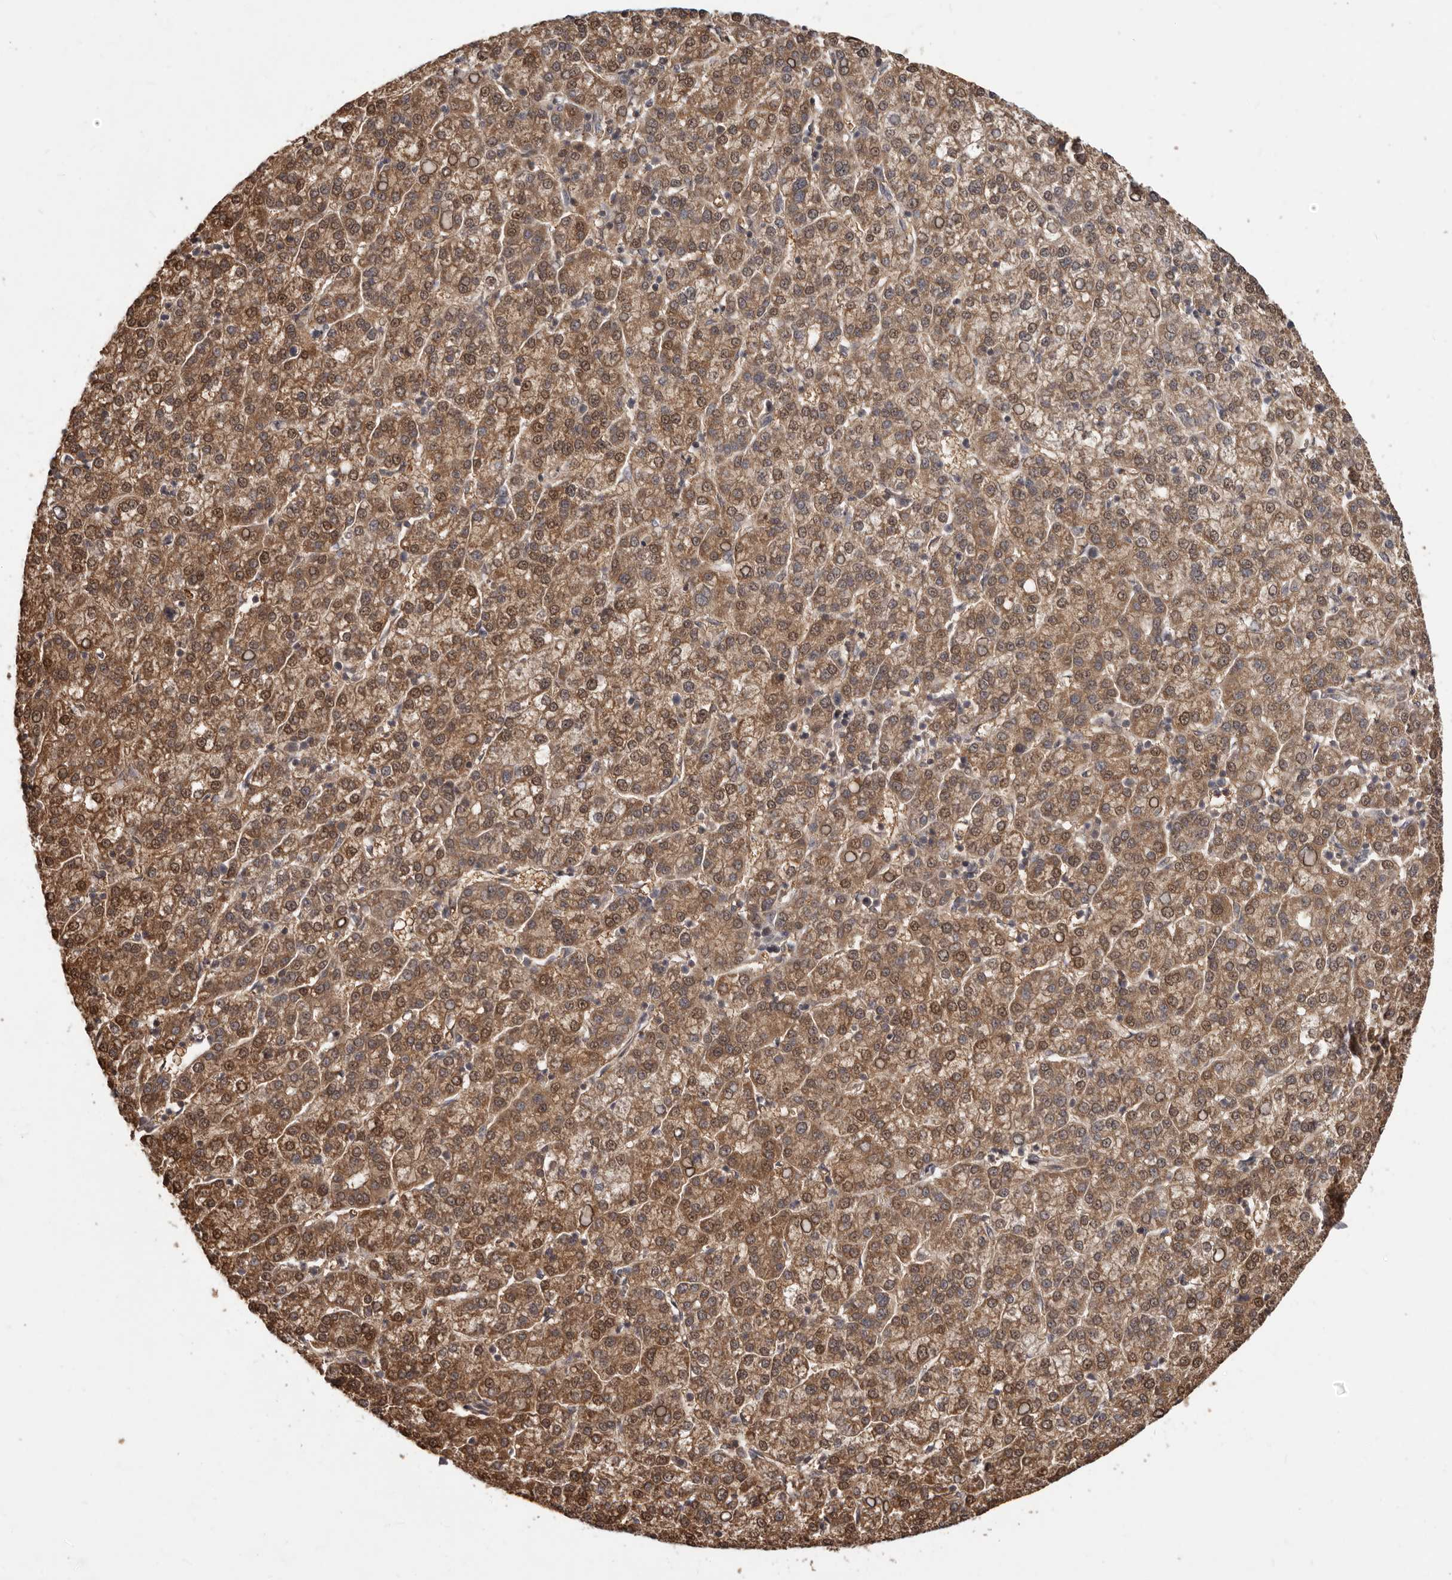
{"staining": {"intensity": "moderate", "quantity": ">75%", "location": "cytoplasmic/membranous,nuclear"}, "tissue": "liver cancer", "cell_type": "Tumor cells", "image_type": "cancer", "snomed": [{"axis": "morphology", "description": "Carcinoma, Hepatocellular, NOS"}, {"axis": "topography", "description": "Liver"}], "caption": "This is a micrograph of immunohistochemistry staining of liver cancer (hepatocellular carcinoma), which shows moderate staining in the cytoplasmic/membranous and nuclear of tumor cells.", "gene": "MTO1", "patient": {"sex": "female", "age": 58}}